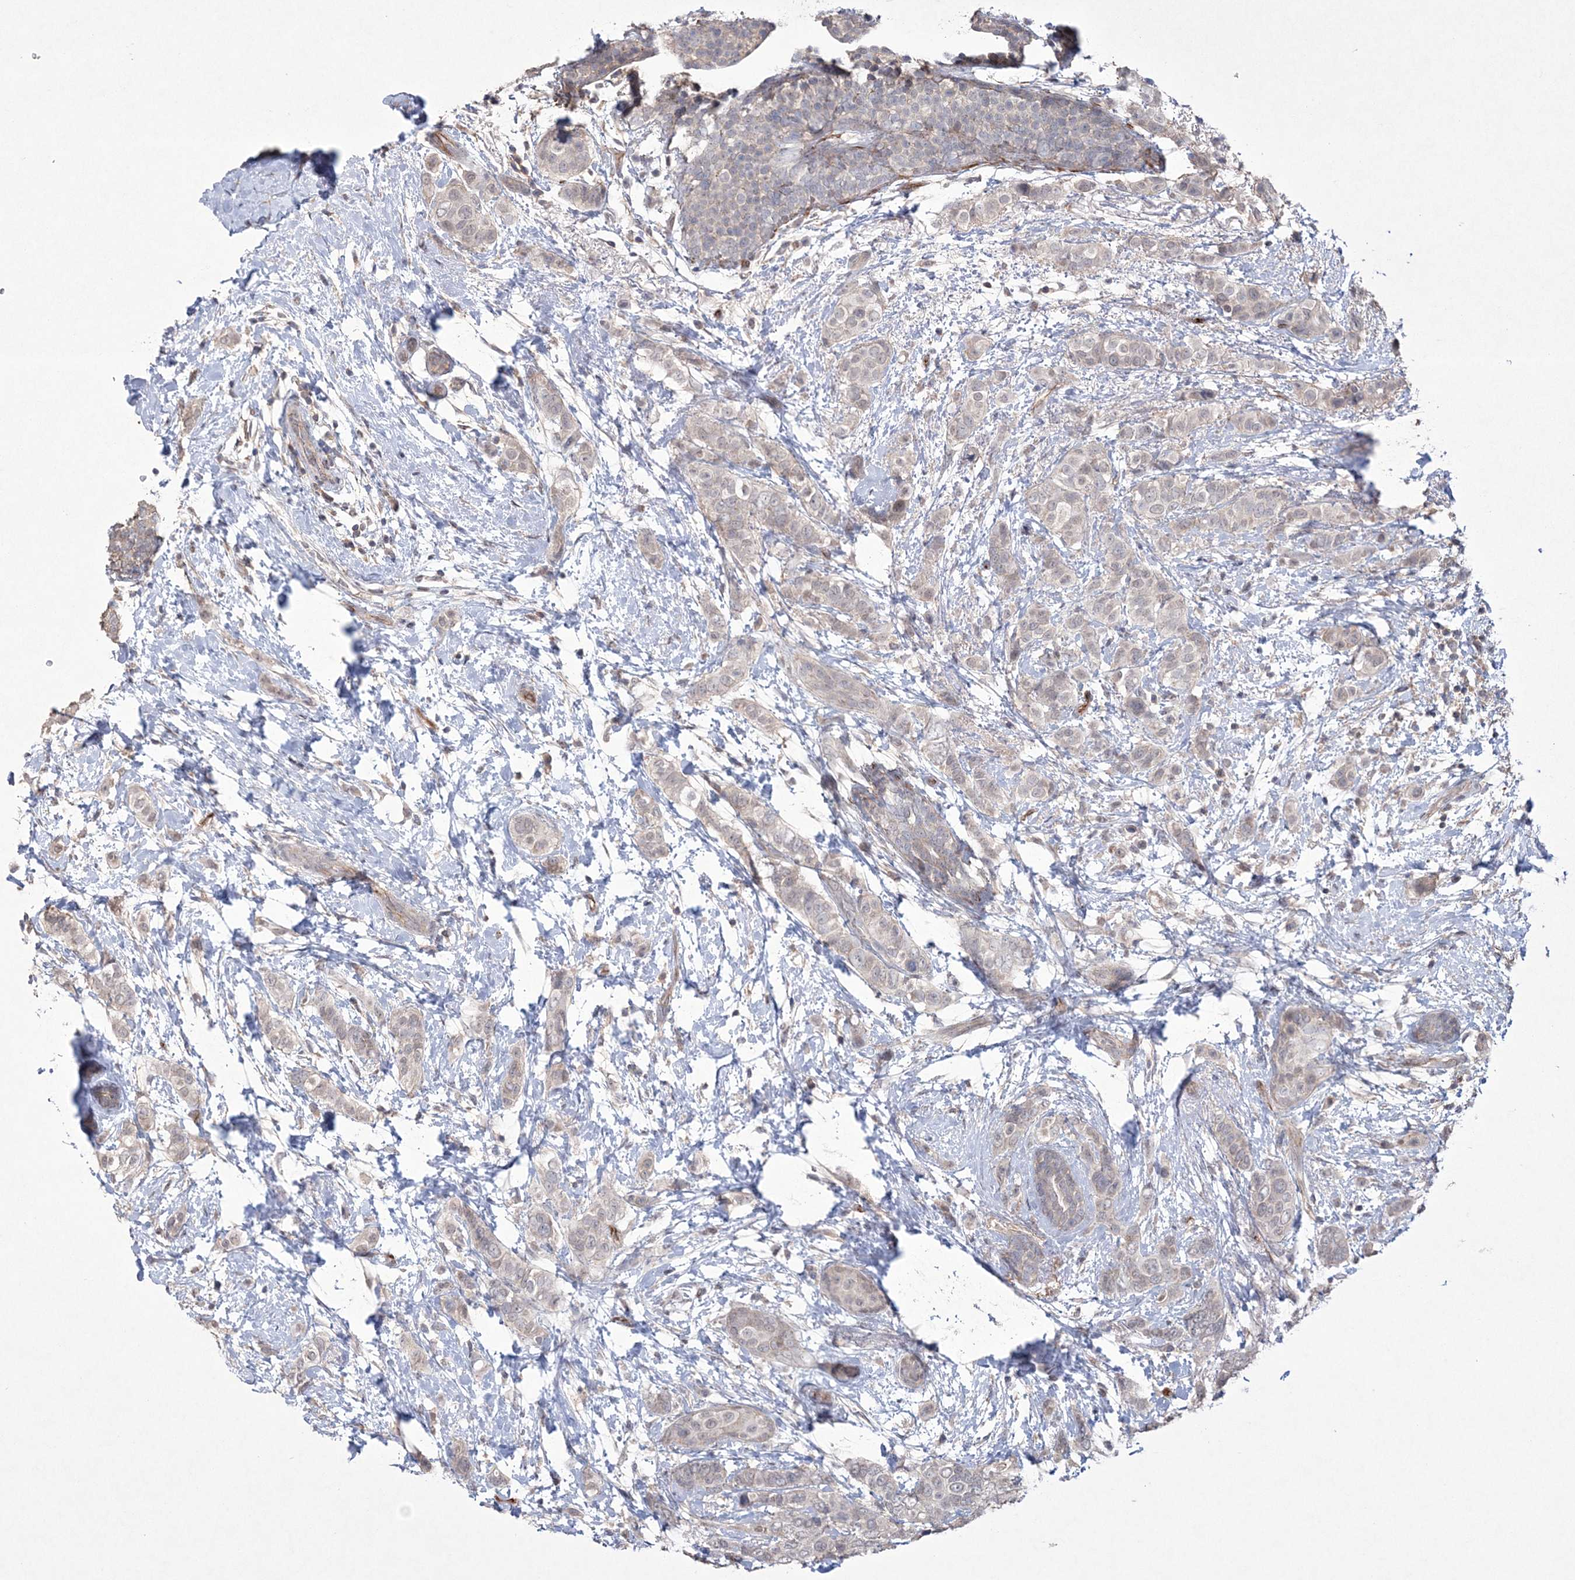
{"staining": {"intensity": "negative", "quantity": "none", "location": "none"}, "tissue": "breast cancer", "cell_type": "Tumor cells", "image_type": "cancer", "snomed": [{"axis": "morphology", "description": "Lobular carcinoma"}, {"axis": "topography", "description": "Breast"}], "caption": "IHC of breast cancer shows no staining in tumor cells.", "gene": "DPCD", "patient": {"sex": "female", "age": 51}}